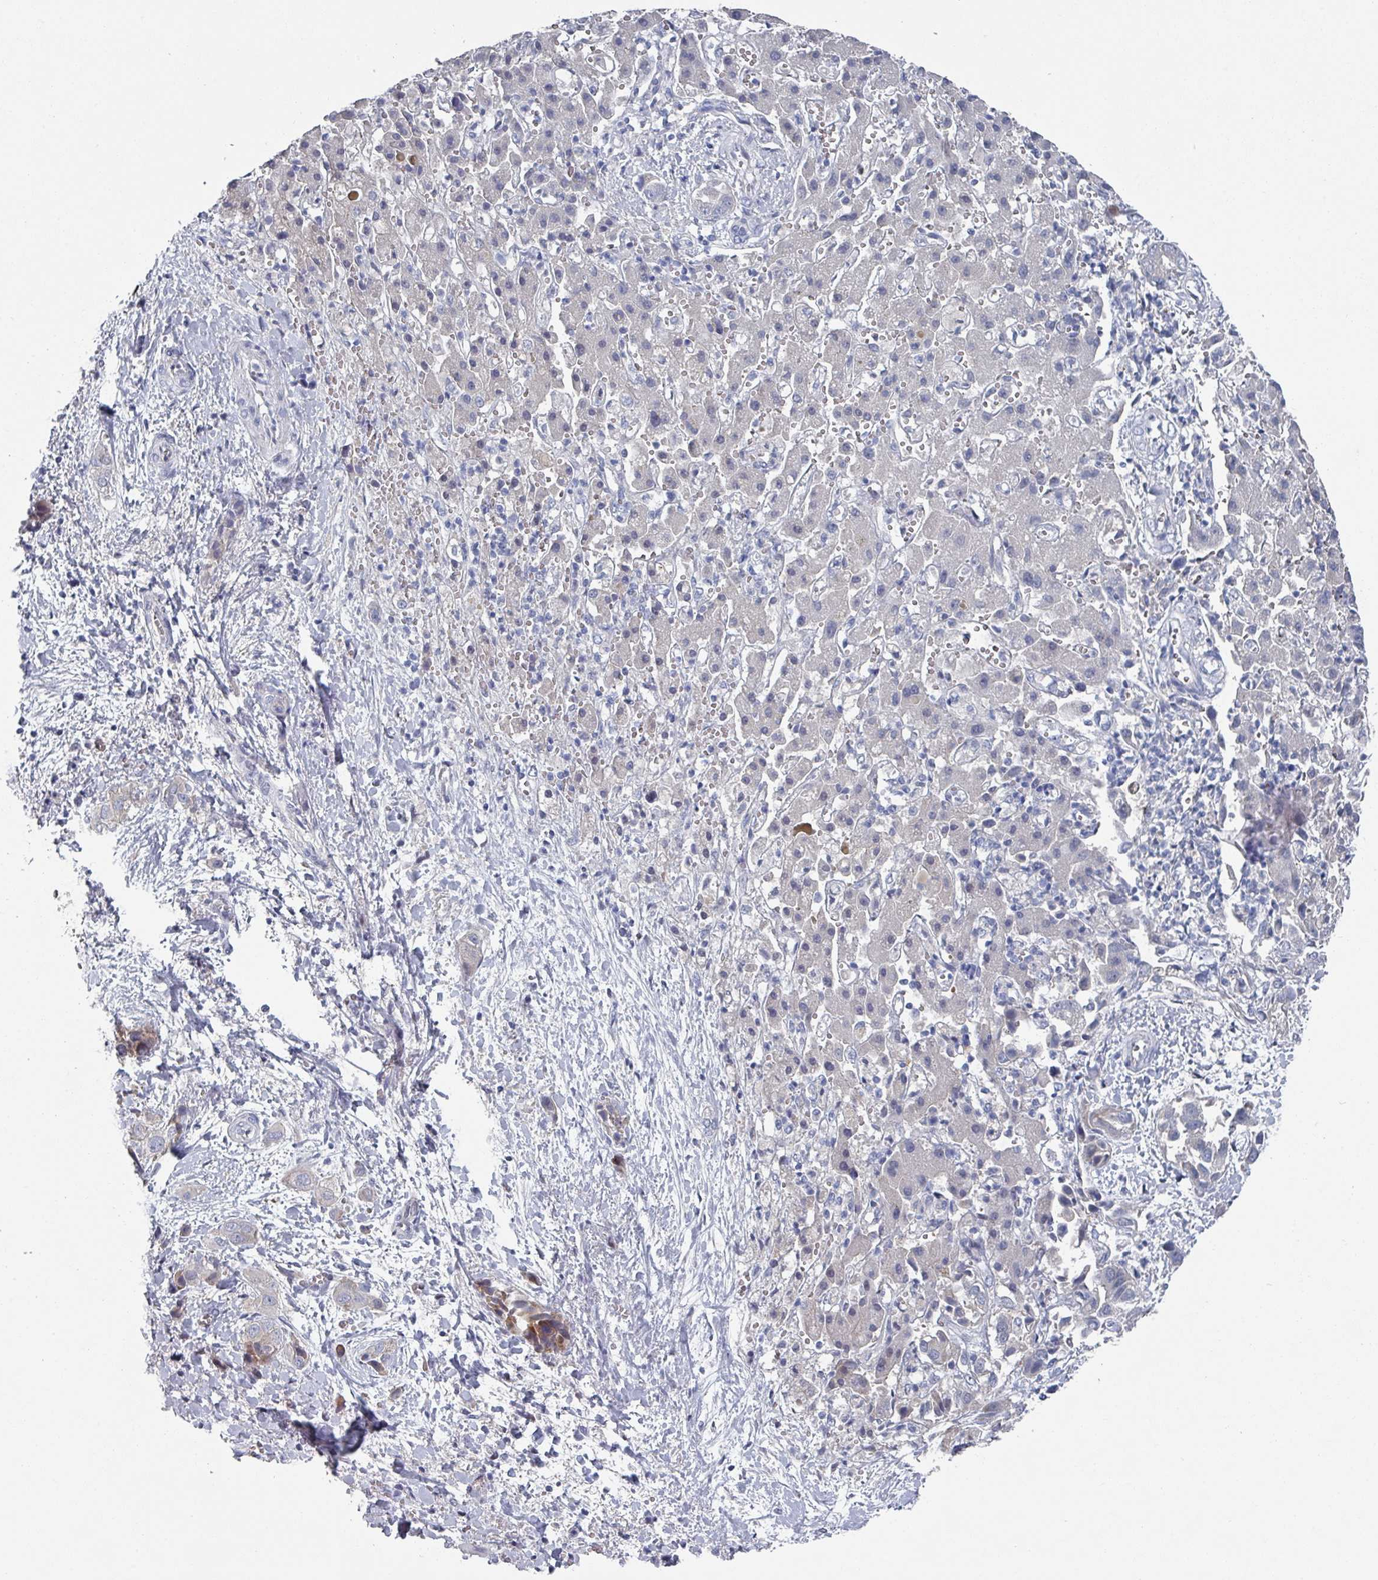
{"staining": {"intensity": "negative", "quantity": "none", "location": "none"}, "tissue": "liver cancer", "cell_type": "Tumor cells", "image_type": "cancer", "snomed": [{"axis": "morphology", "description": "Cholangiocarcinoma"}, {"axis": "topography", "description": "Liver"}], "caption": "Tumor cells are negative for brown protein staining in liver cholangiocarcinoma.", "gene": "EFL1", "patient": {"sex": "female", "age": 52}}